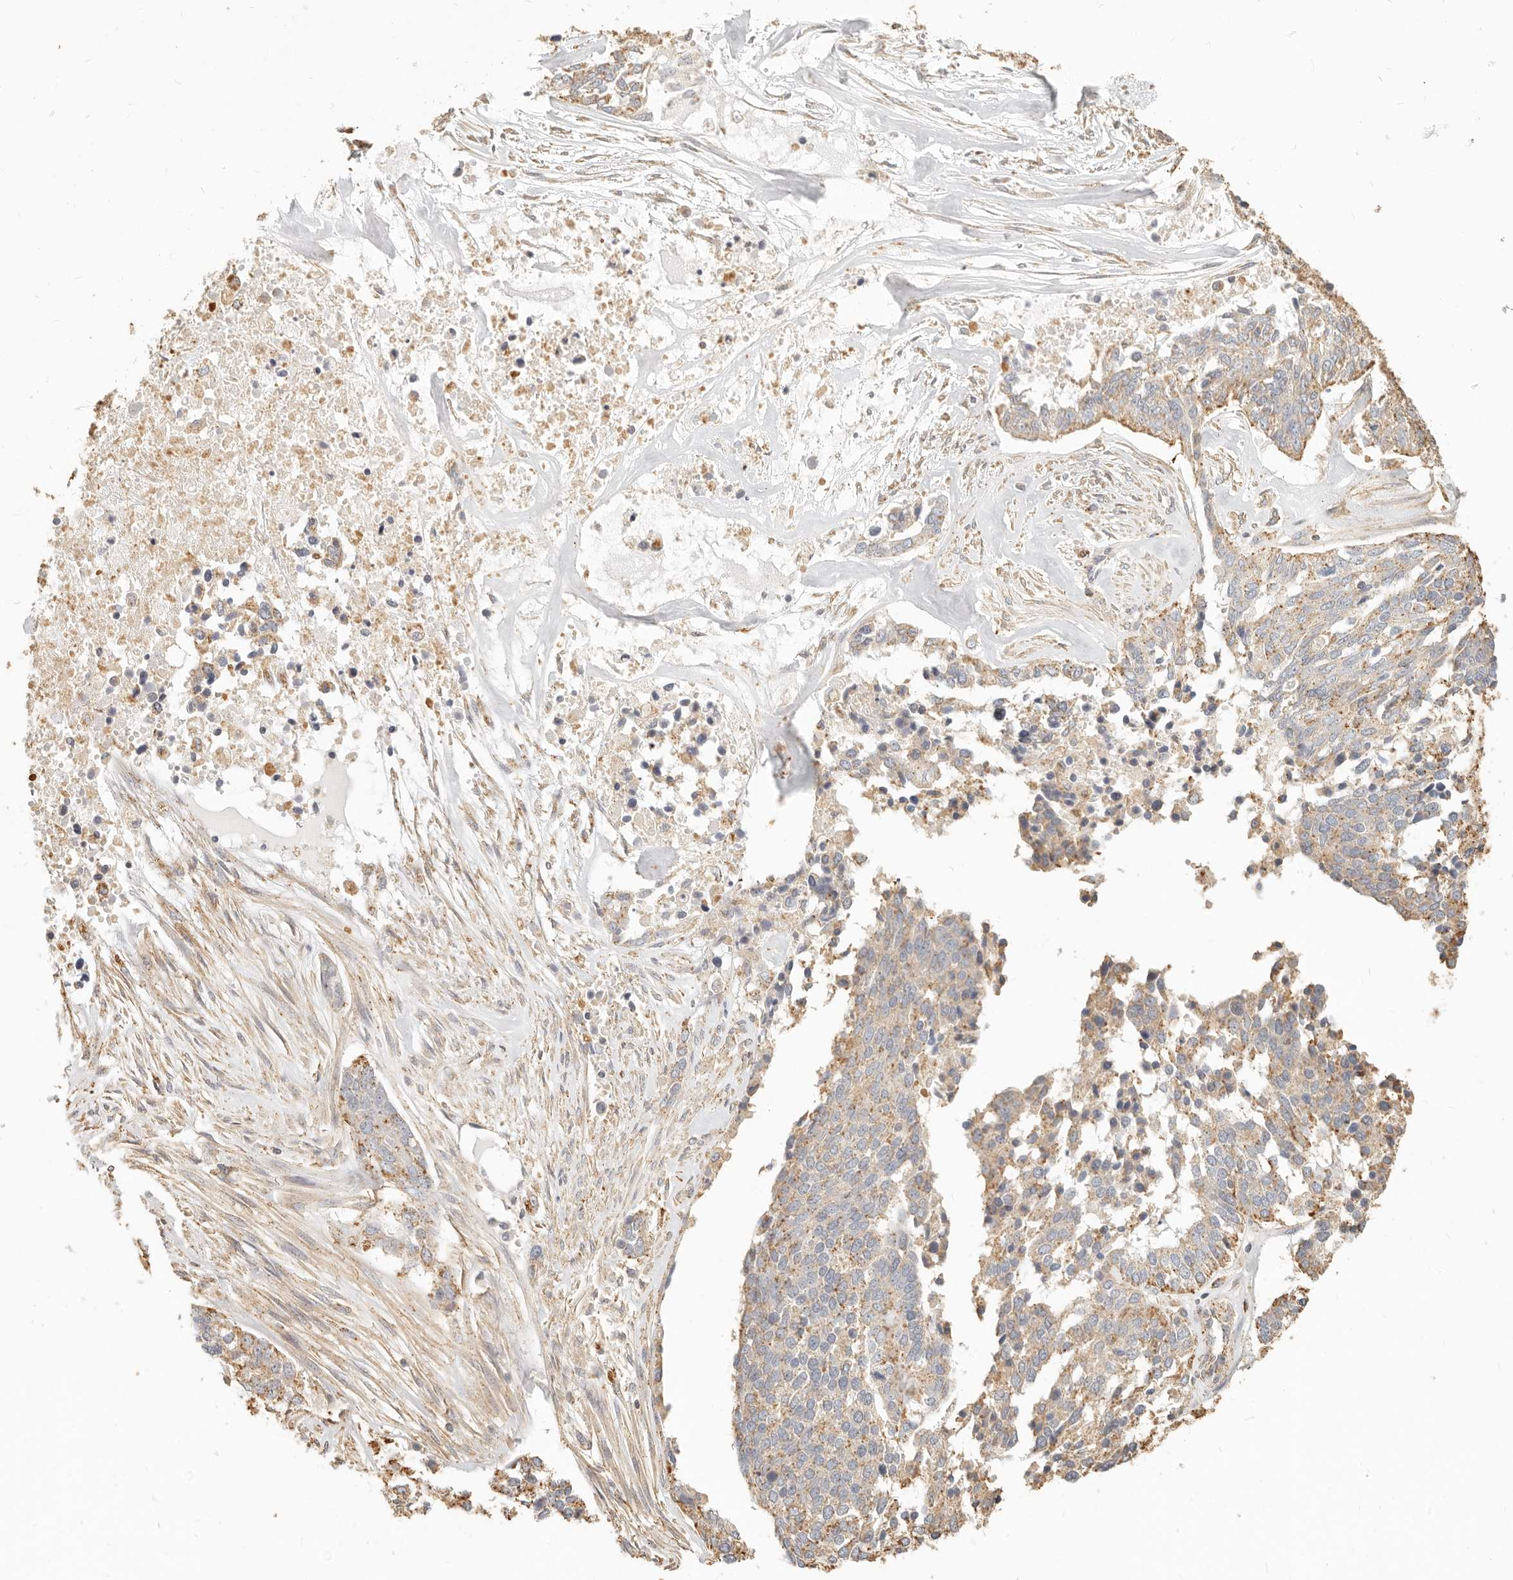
{"staining": {"intensity": "moderate", "quantity": "<25%", "location": "cytoplasmic/membranous"}, "tissue": "ovarian cancer", "cell_type": "Tumor cells", "image_type": "cancer", "snomed": [{"axis": "morphology", "description": "Cystadenocarcinoma, serous, NOS"}, {"axis": "topography", "description": "Ovary"}], "caption": "Immunohistochemical staining of human serous cystadenocarcinoma (ovarian) exhibits moderate cytoplasmic/membranous protein staining in approximately <25% of tumor cells.", "gene": "CNMD", "patient": {"sex": "female", "age": 44}}